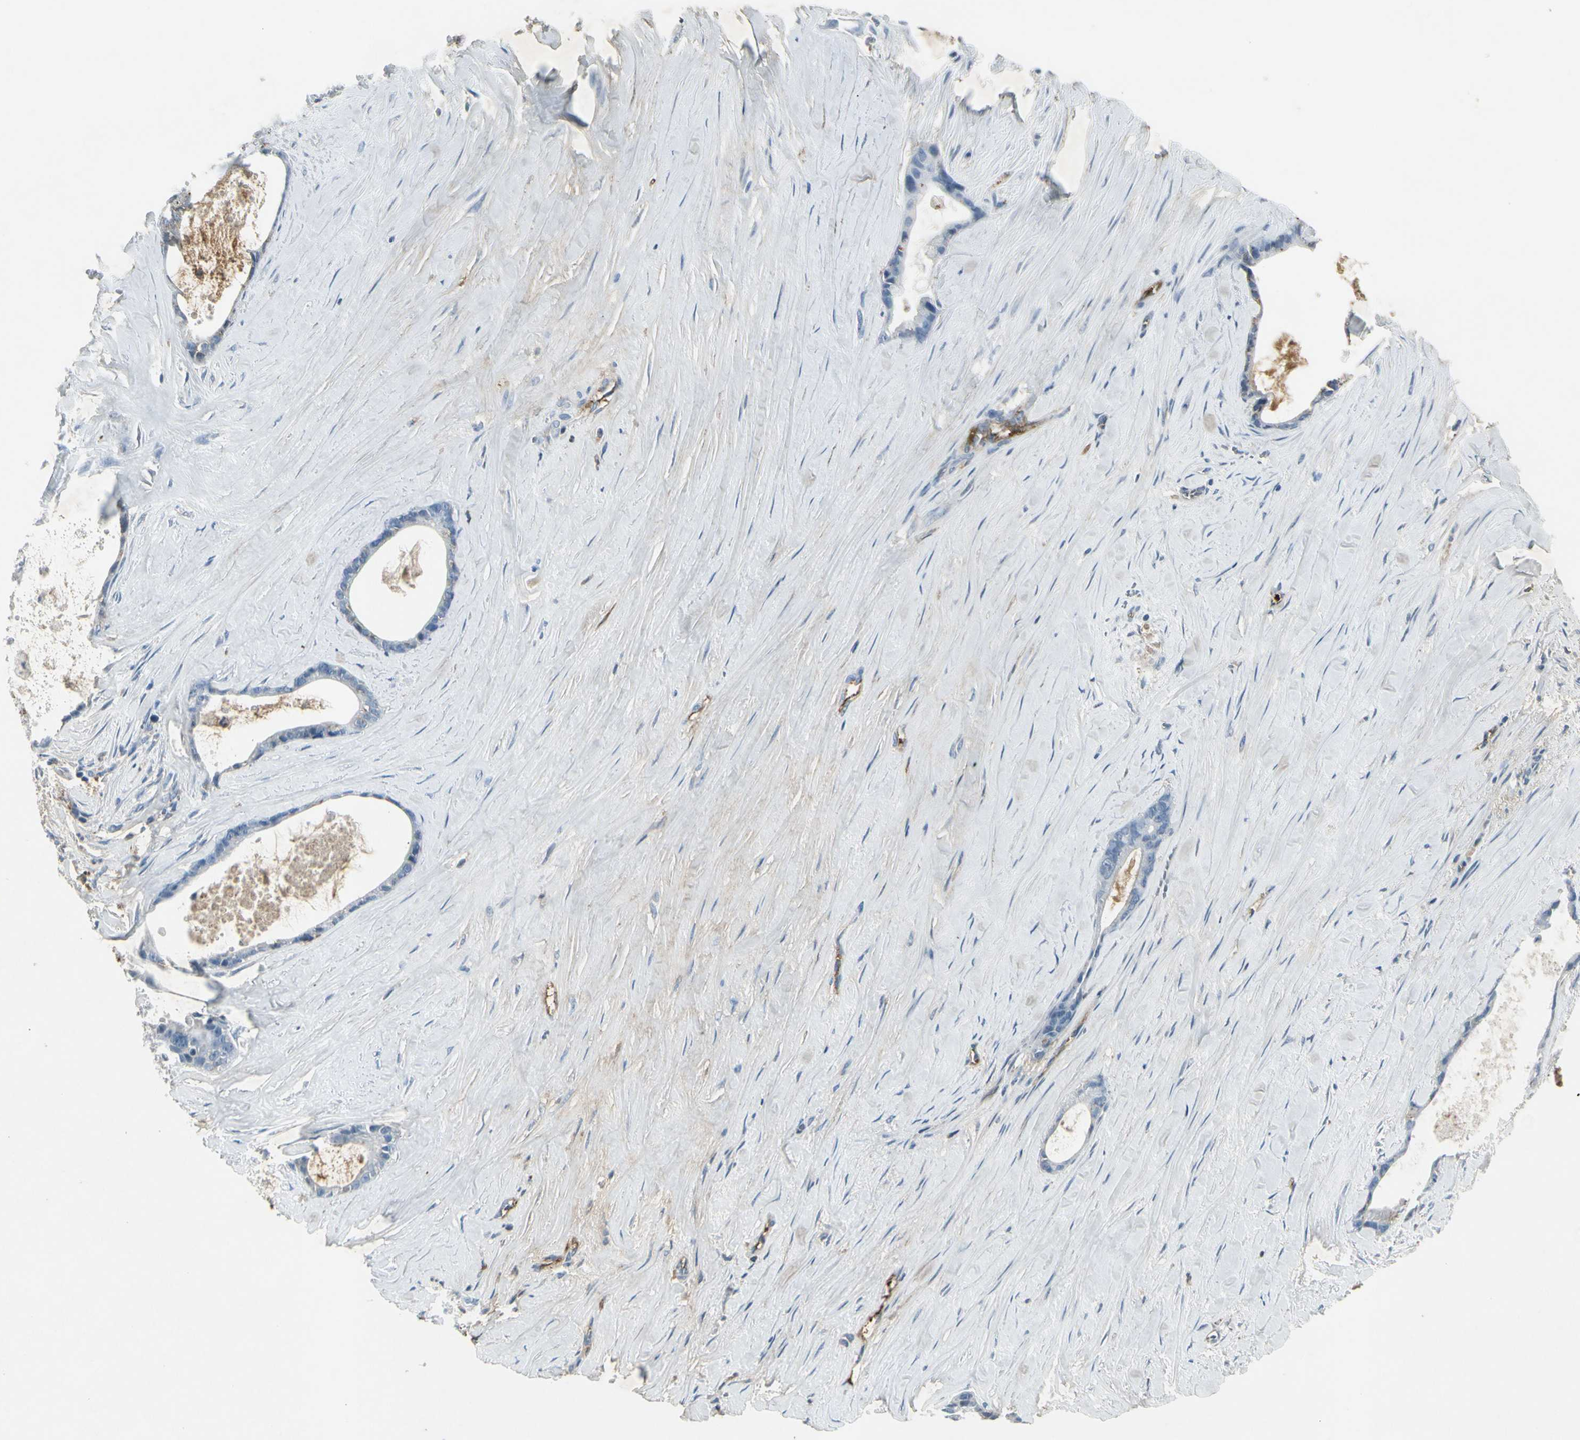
{"staining": {"intensity": "strong", "quantity": "<25%", "location": "cytoplasmic/membranous"}, "tissue": "liver cancer", "cell_type": "Tumor cells", "image_type": "cancer", "snomed": [{"axis": "morphology", "description": "Cholangiocarcinoma"}, {"axis": "topography", "description": "Liver"}], "caption": "Liver cancer stained for a protein displays strong cytoplasmic/membranous positivity in tumor cells. The staining was performed using DAB (3,3'-diaminobenzidine), with brown indicating positive protein expression. Nuclei are stained blue with hematoxylin.", "gene": "IGHM", "patient": {"sex": "female", "age": 55}}